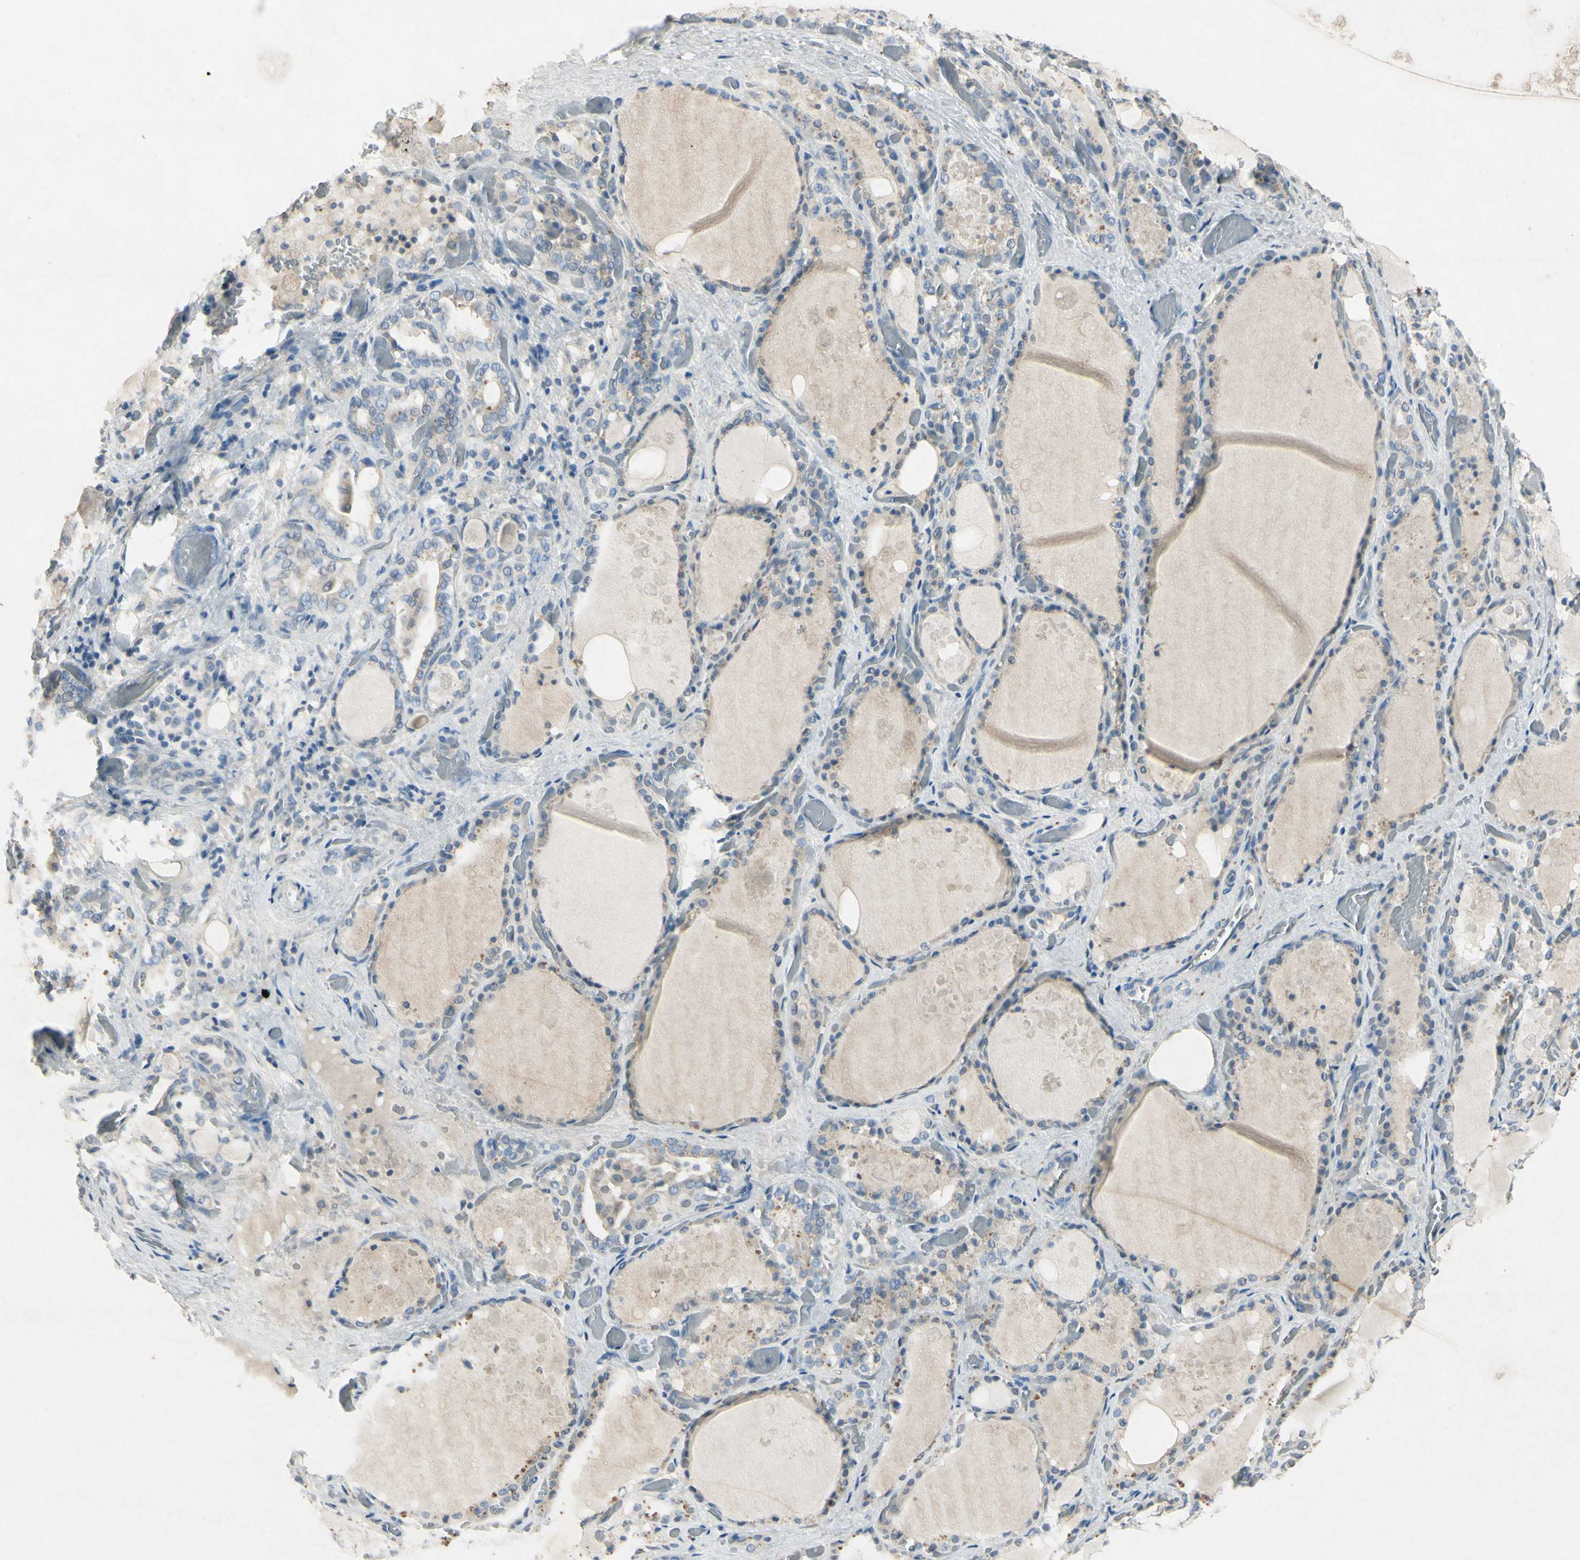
{"staining": {"intensity": "negative", "quantity": "none", "location": "none"}, "tissue": "thyroid gland", "cell_type": "Glandular cells", "image_type": "normal", "snomed": [{"axis": "morphology", "description": "Normal tissue, NOS"}, {"axis": "topography", "description": "Thyroid gland"}], "caption": "Immunohistochemical staining of normal thyroid gland demonstrates no significant expression in glandular cells.", "gene": "SNAP91", "patient": {"sex": "male", "age": 61}}